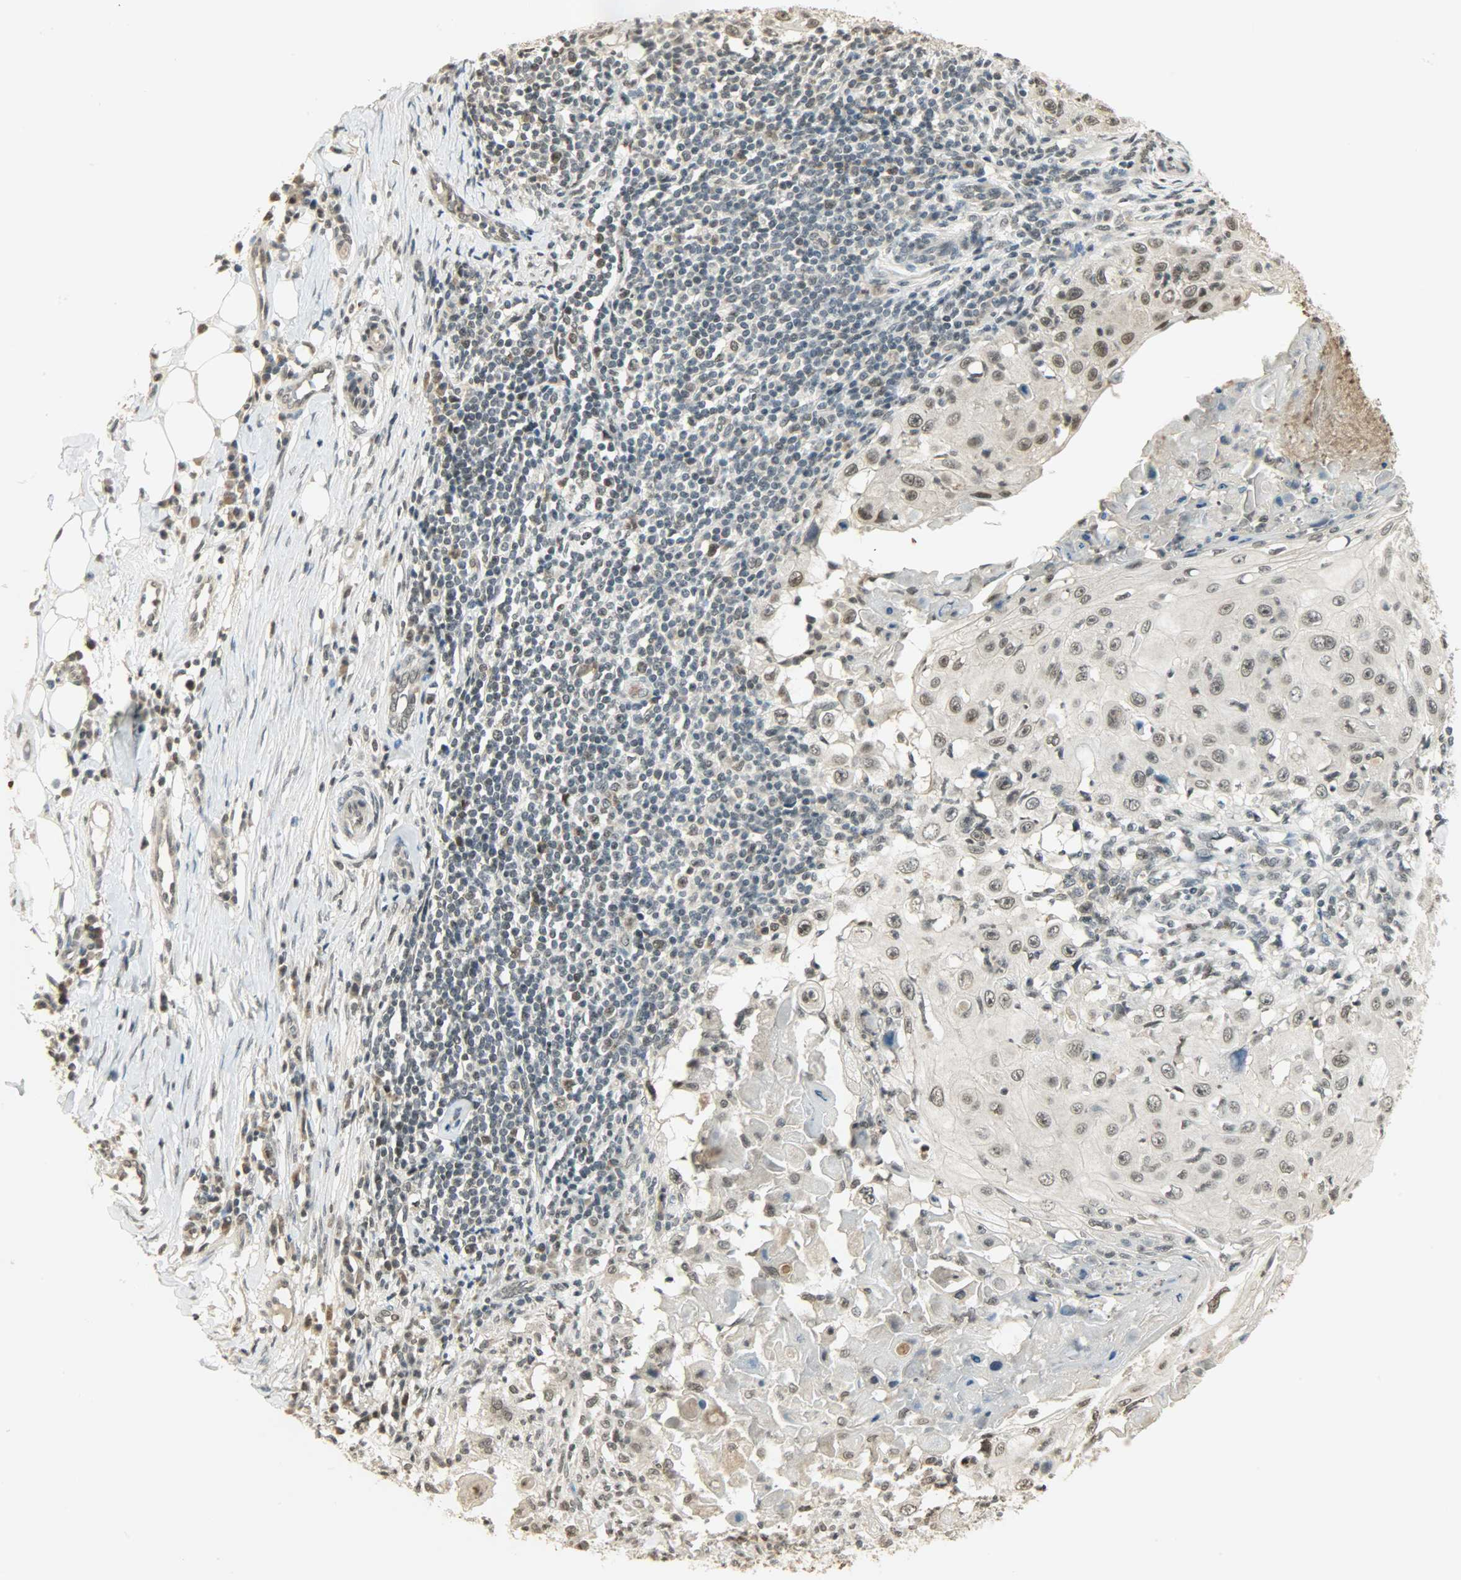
{"staining": {"intensity": "weak", "quantity": "<25%", "location": "nuclear"}, "tissue": "skin cancer", "cell_type": "Tumor cells", "image_type": "cancer", "snomed": [{"axis": "morphology", "description": "Squamous cell carcinoma, NOS"}, {"axis": "topography", "description": "Skin"}], "caption": "IHC of skin squamous cell carcinoma shows no positivity in tumor cells.", "gene": "SMARCA5", "patient": {"sex": "male", "age": 86}}